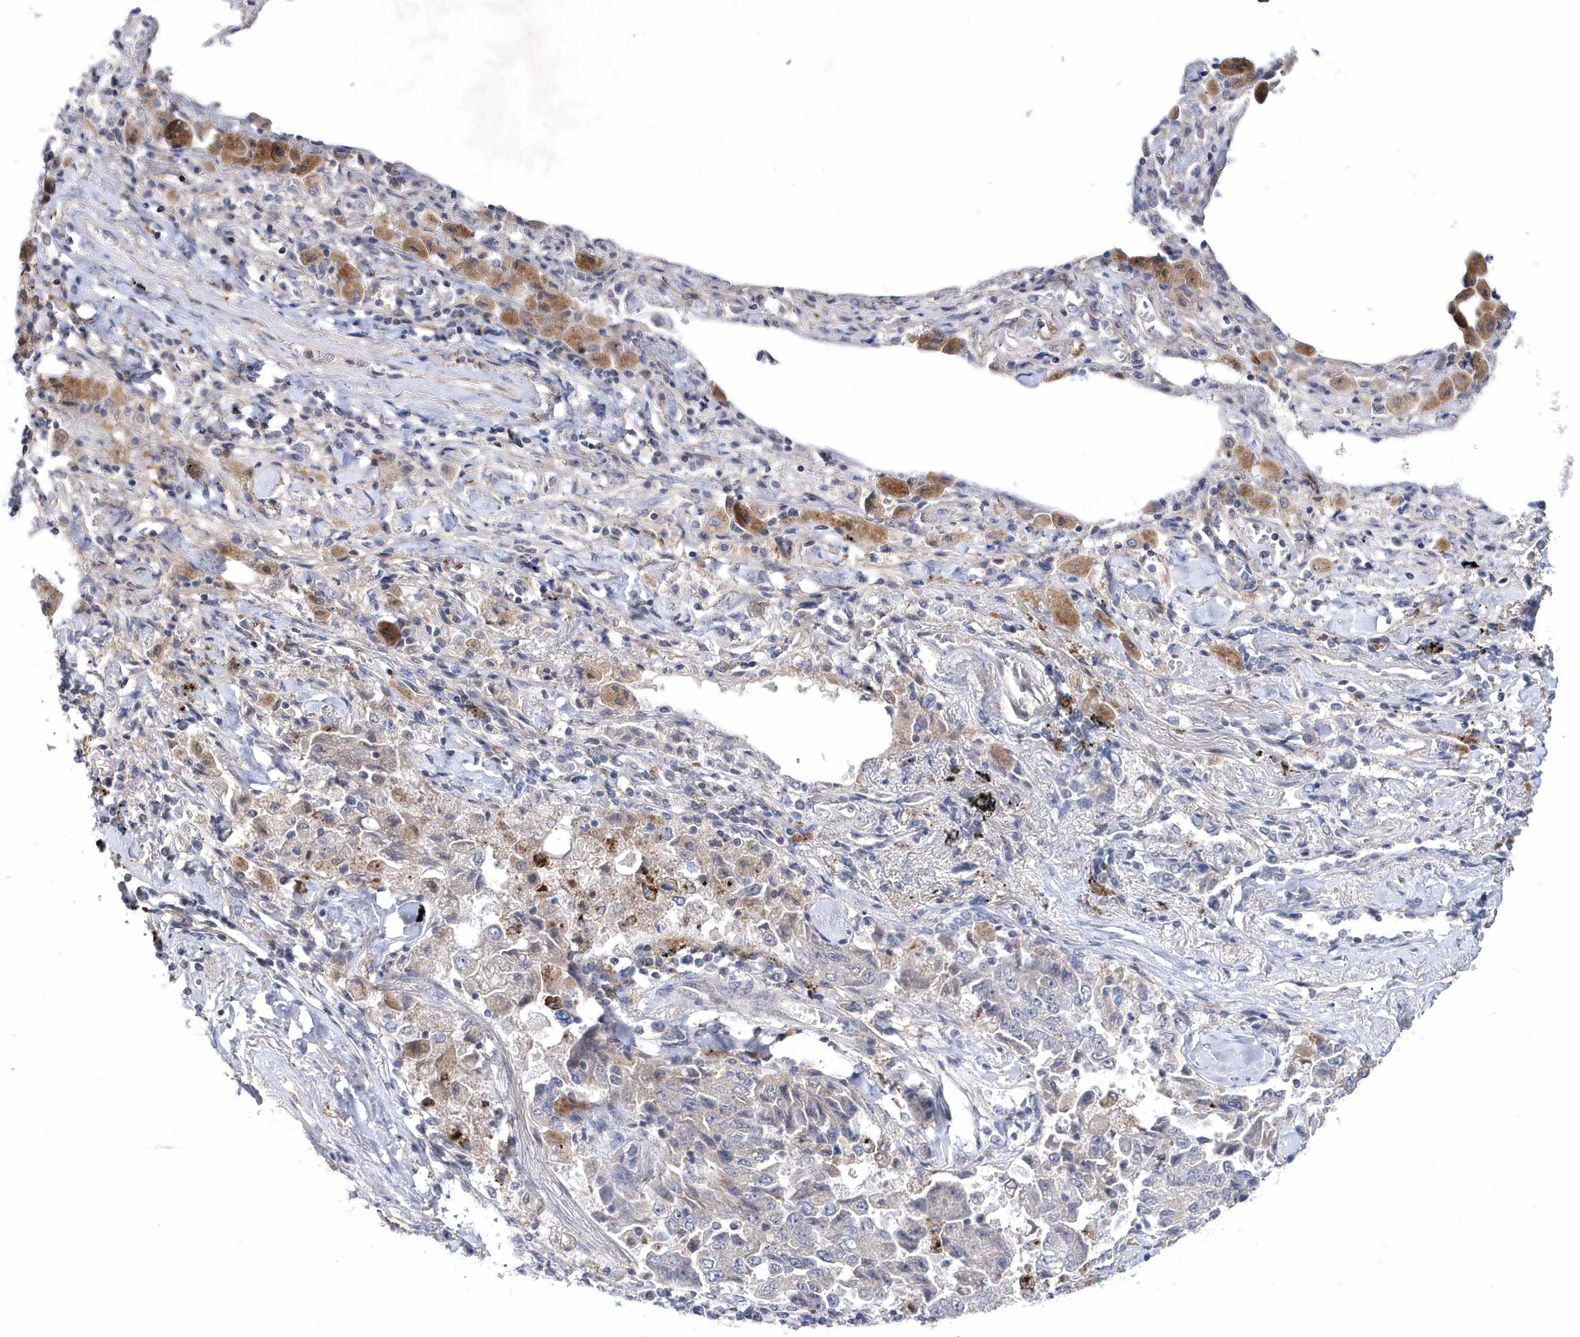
{"staining": {"intensity": "weak", "quantity": "<25%", "location": "cytoplasmic/membranous"}, "tissue": "lung cancer", "cell_type": "Tumor cells", "image_type": "cancer", "snomed": [{"axis": "morphology", "description": "Adenocarcinoma, NOS"}, {"axis": "topography", "description": "Lung"}], "caption": "Tumor cells are negative for protein expression in human lung adenocarcinoma. (Brightfield microscopy of DAB (3,3'-diaminobenzidine) immunohistochemistry at high magnification).", "gene": "LONRF2", "patient": {"sex": "female", "age": 51}}